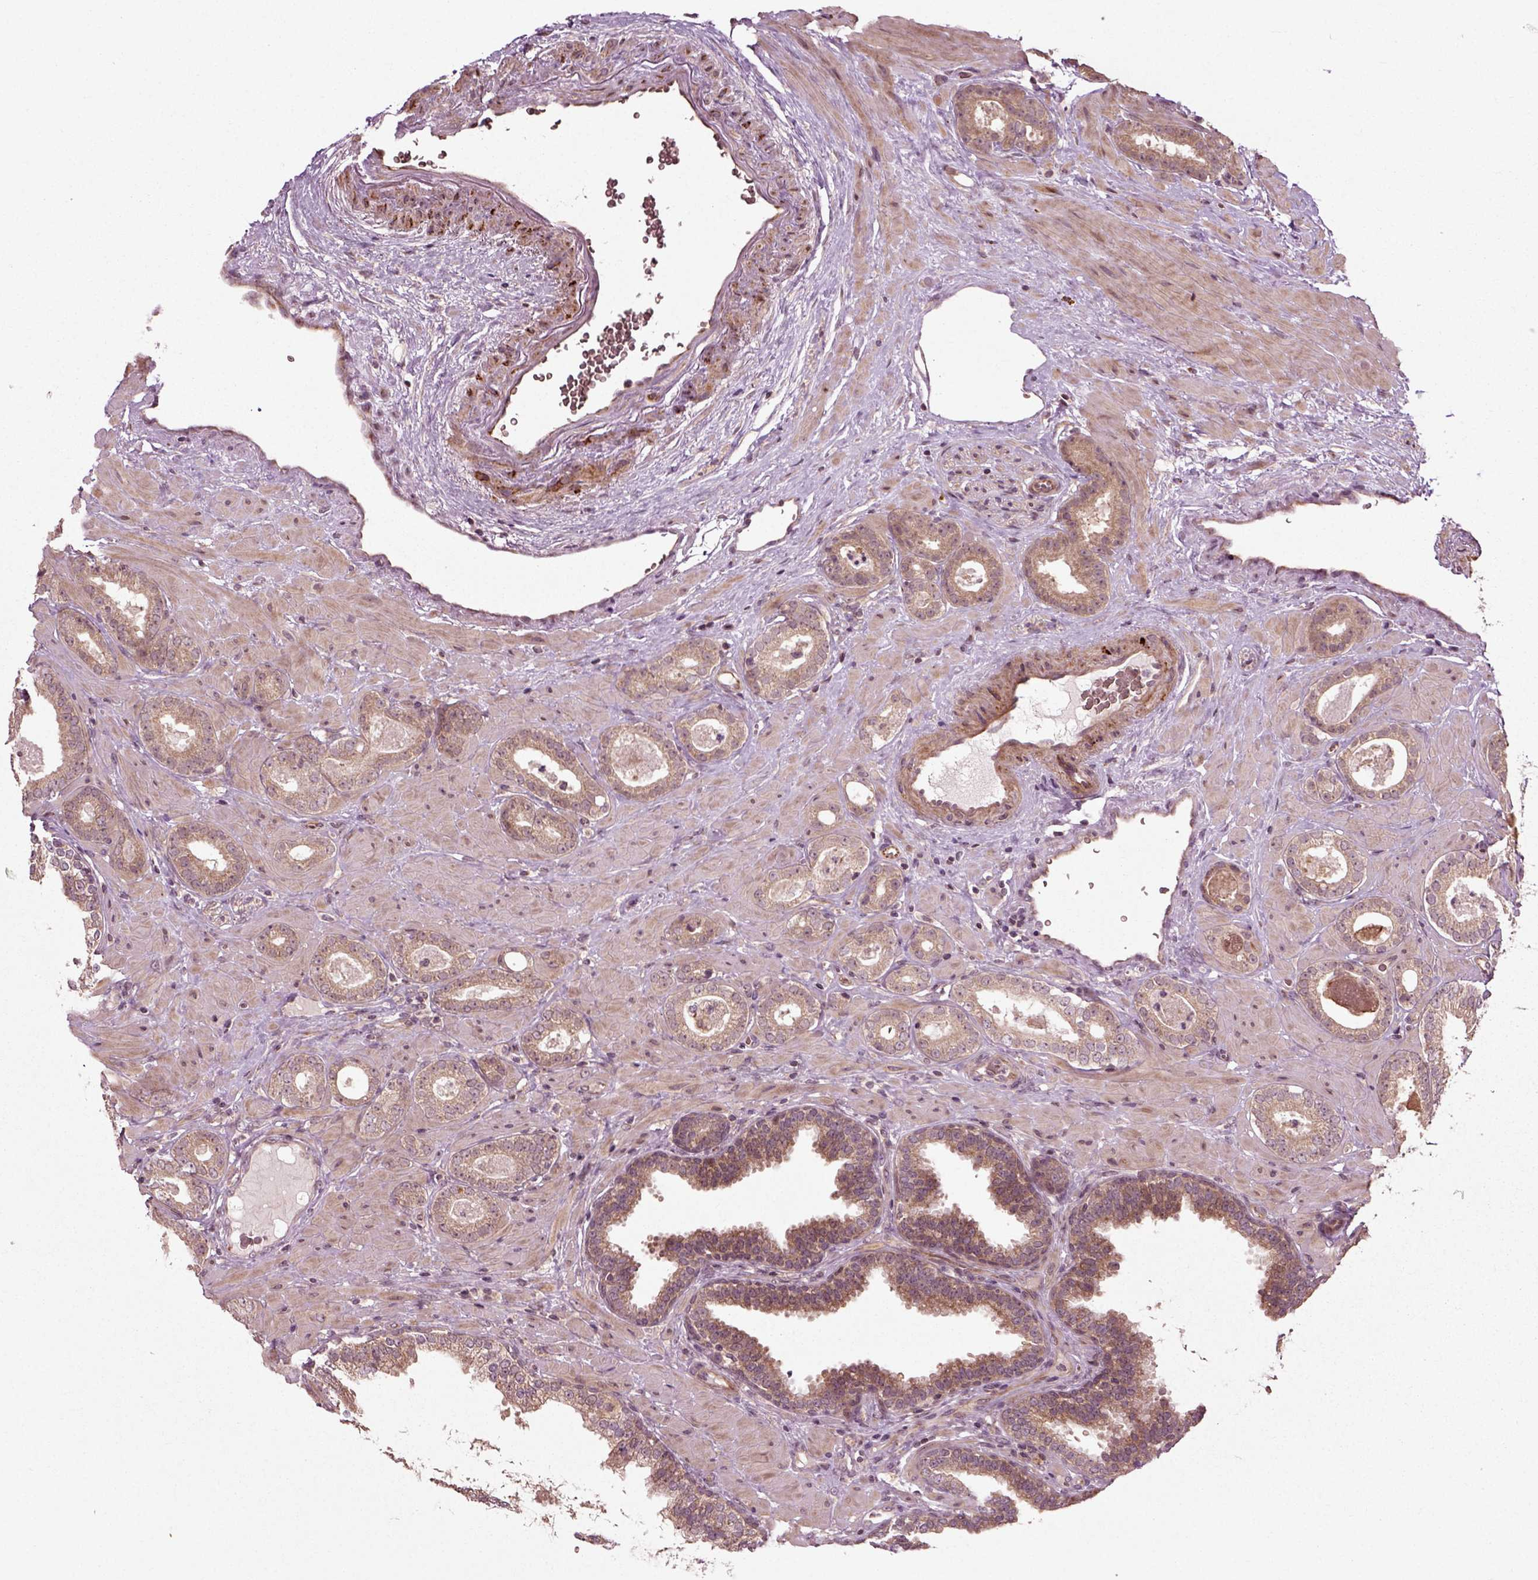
{"staining": {"intensity": "weak", "quantity": ">75%", "location": "cytoplasmic/membranous"}, "tissue": "prostate cancer", "cell_type": "Tumor cells", "image_type": "cancer", "snomed": [{"axis": "morphology", "description": "Adenocarcinoma, Low grade"}, {"axis": "topography", "description": "Prostate"}], "caption": "A low amount of weak cytoplasmic/membranous staining is seen in about >75% of tumor cells in prostate cancer (adenocarcinoma (low-grade)) tissue.", "gene": "PLCD3", "patient": {"sex": "male", "age": 60}}